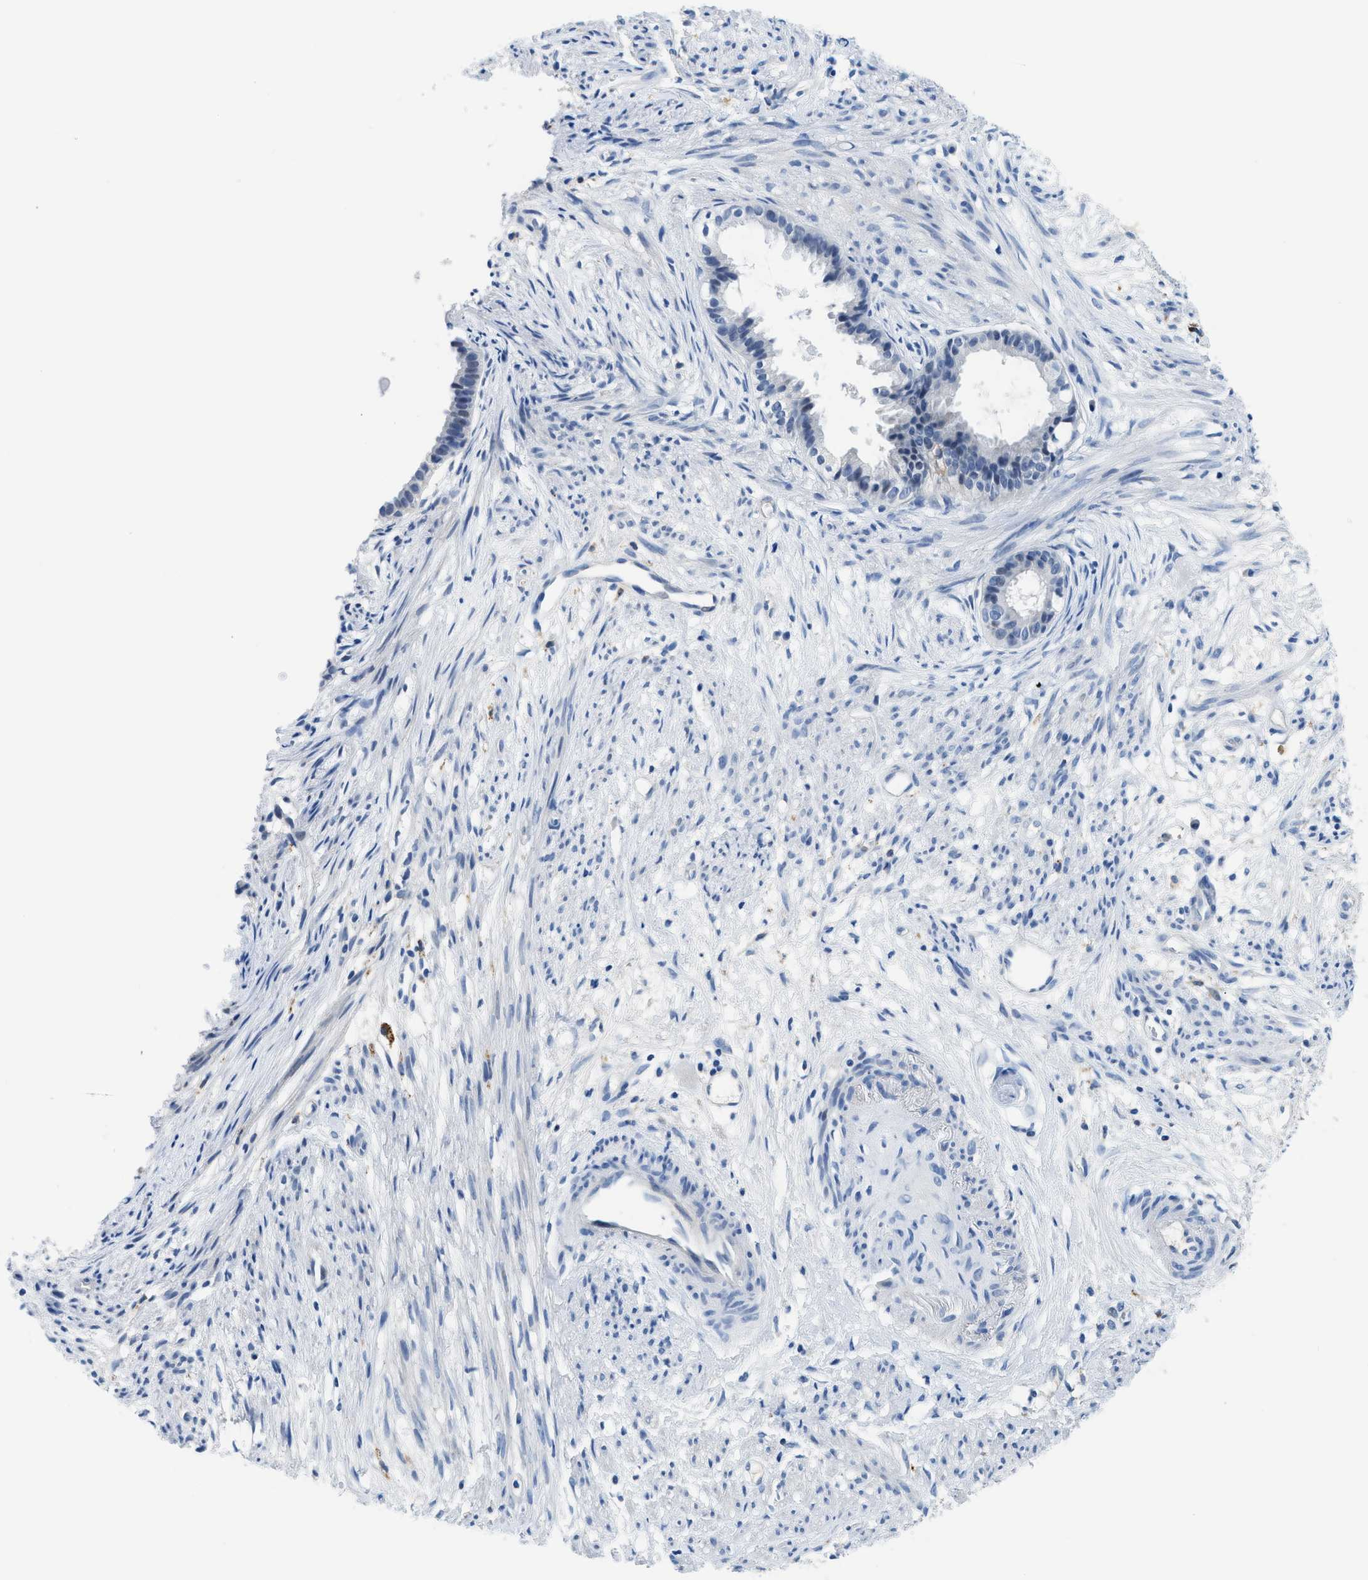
{"staining": {"intensity": "negative", "quantity": "none", "location": "none"}, "tissue": "cervical cancer", "cell_type": "Tumor cells", "image_type": "cancer", "snomed": [{"axis": "morphology", "description": "Normal tissue, NOS"}, {"axis": "morphology", "description": "Adenocarcinoma, NOS"}, {"axis": "topography", "description": "Cervix"}, {"axis": "topography", "description": "Endometrium"}], "caption": "Protein analysis of cervical cancer (adenocarcinoma) demonstrates no significant positivity in tumor cells.", "gene": "MBL2", "patient": {"sex": "female", "age": 86}}